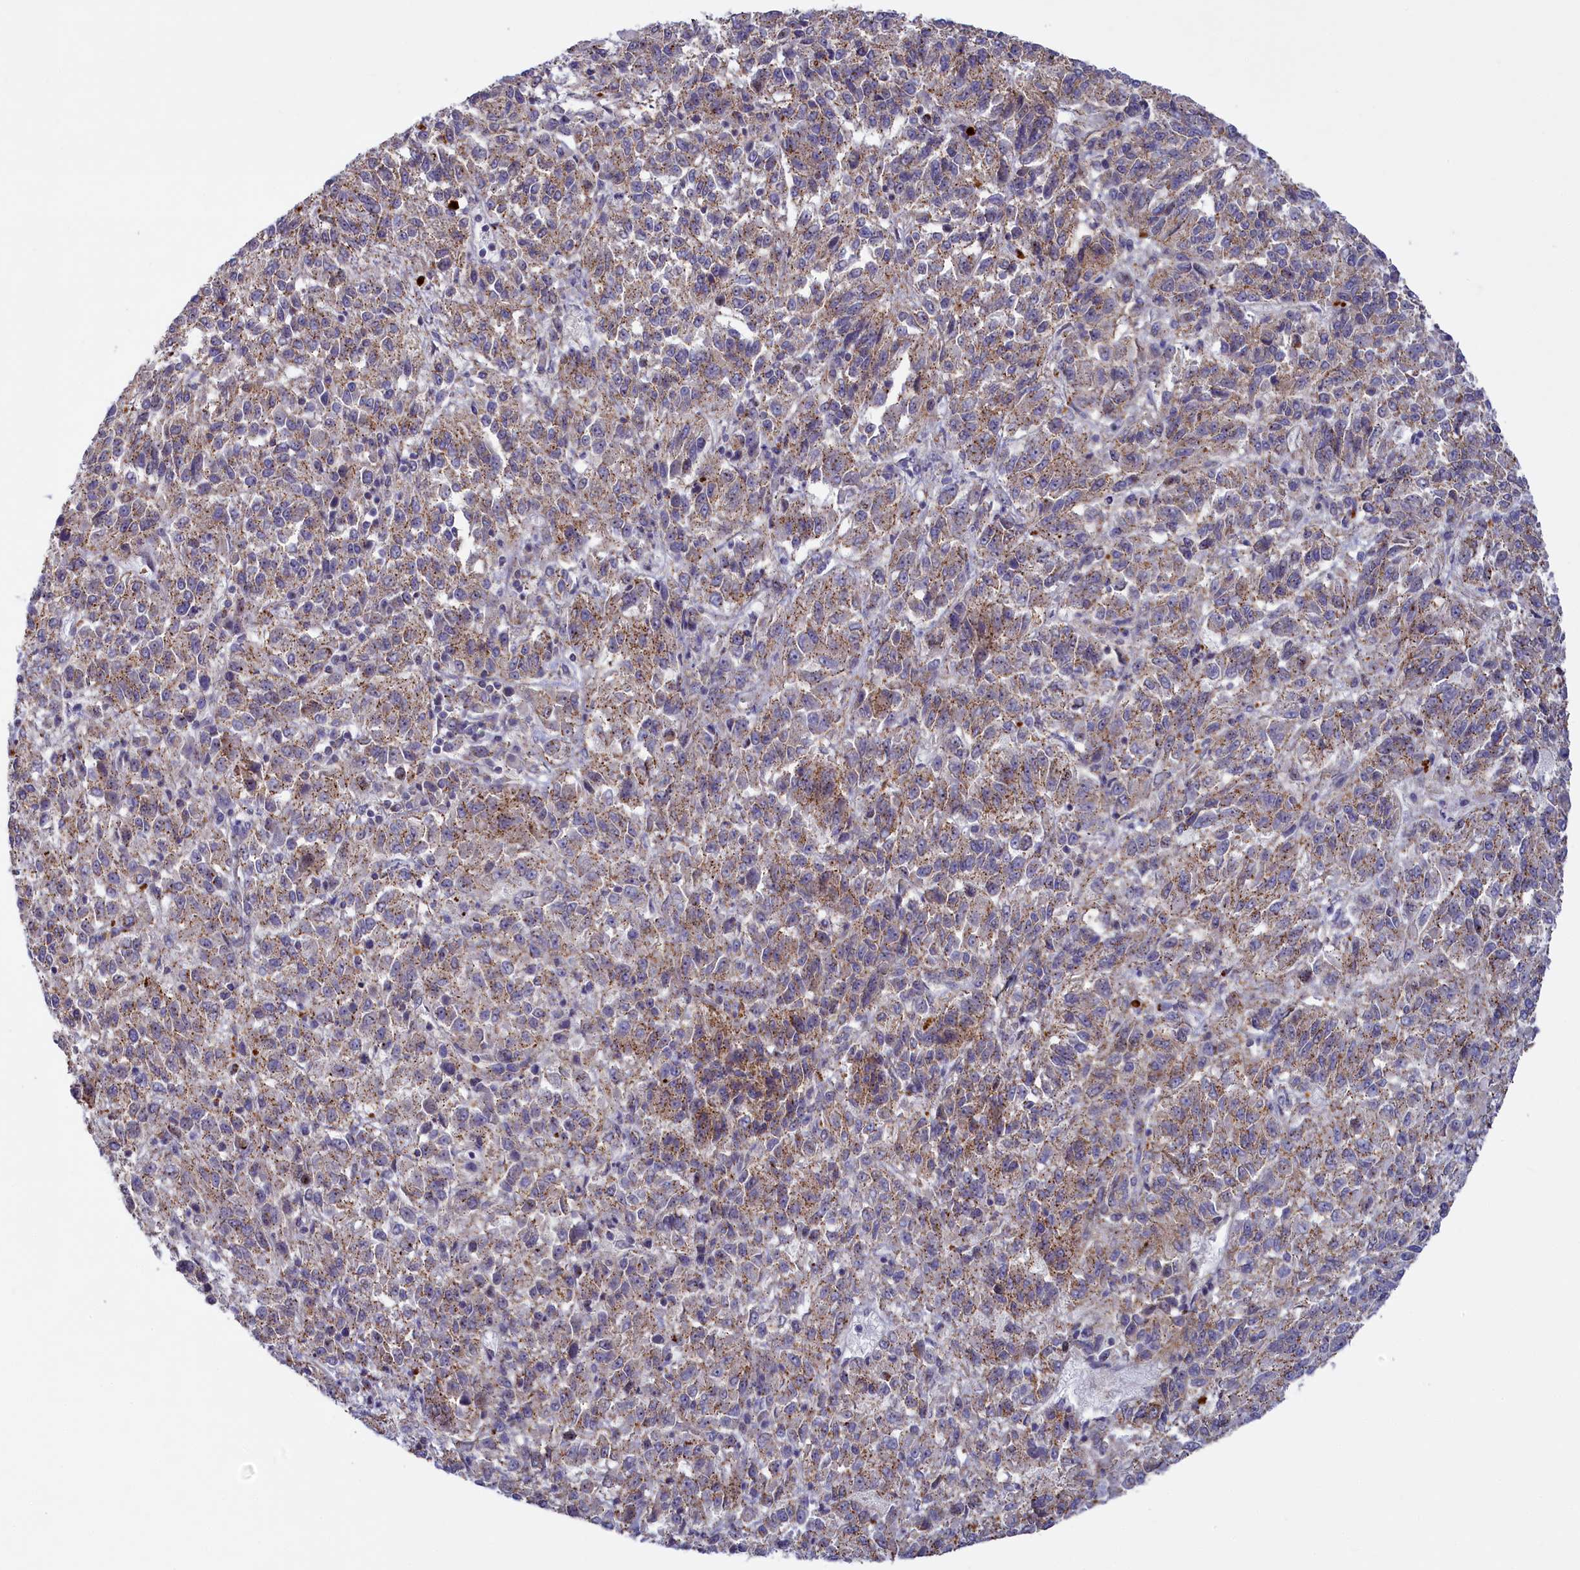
{"staining": {"intensity": "weak", "quantity": "25%-75%", "location": "cytoplasmic/membranous"}, "tissue": "melanoma", "cell_type": "Tumor cells", "image_type": "cancer", "snomed": [{"axis": "morphology", "description": "Malignant melanoma, Metastatic site"}, {"axis": "topography", "description": "Lung"}], "caption": "Weak cytoplasmic/membranous protein positivity is seen in about 25%-75% of tumor cells in melanoma.", "gene": "HYKK", "patient": {"sex": "male", "age": 64}}